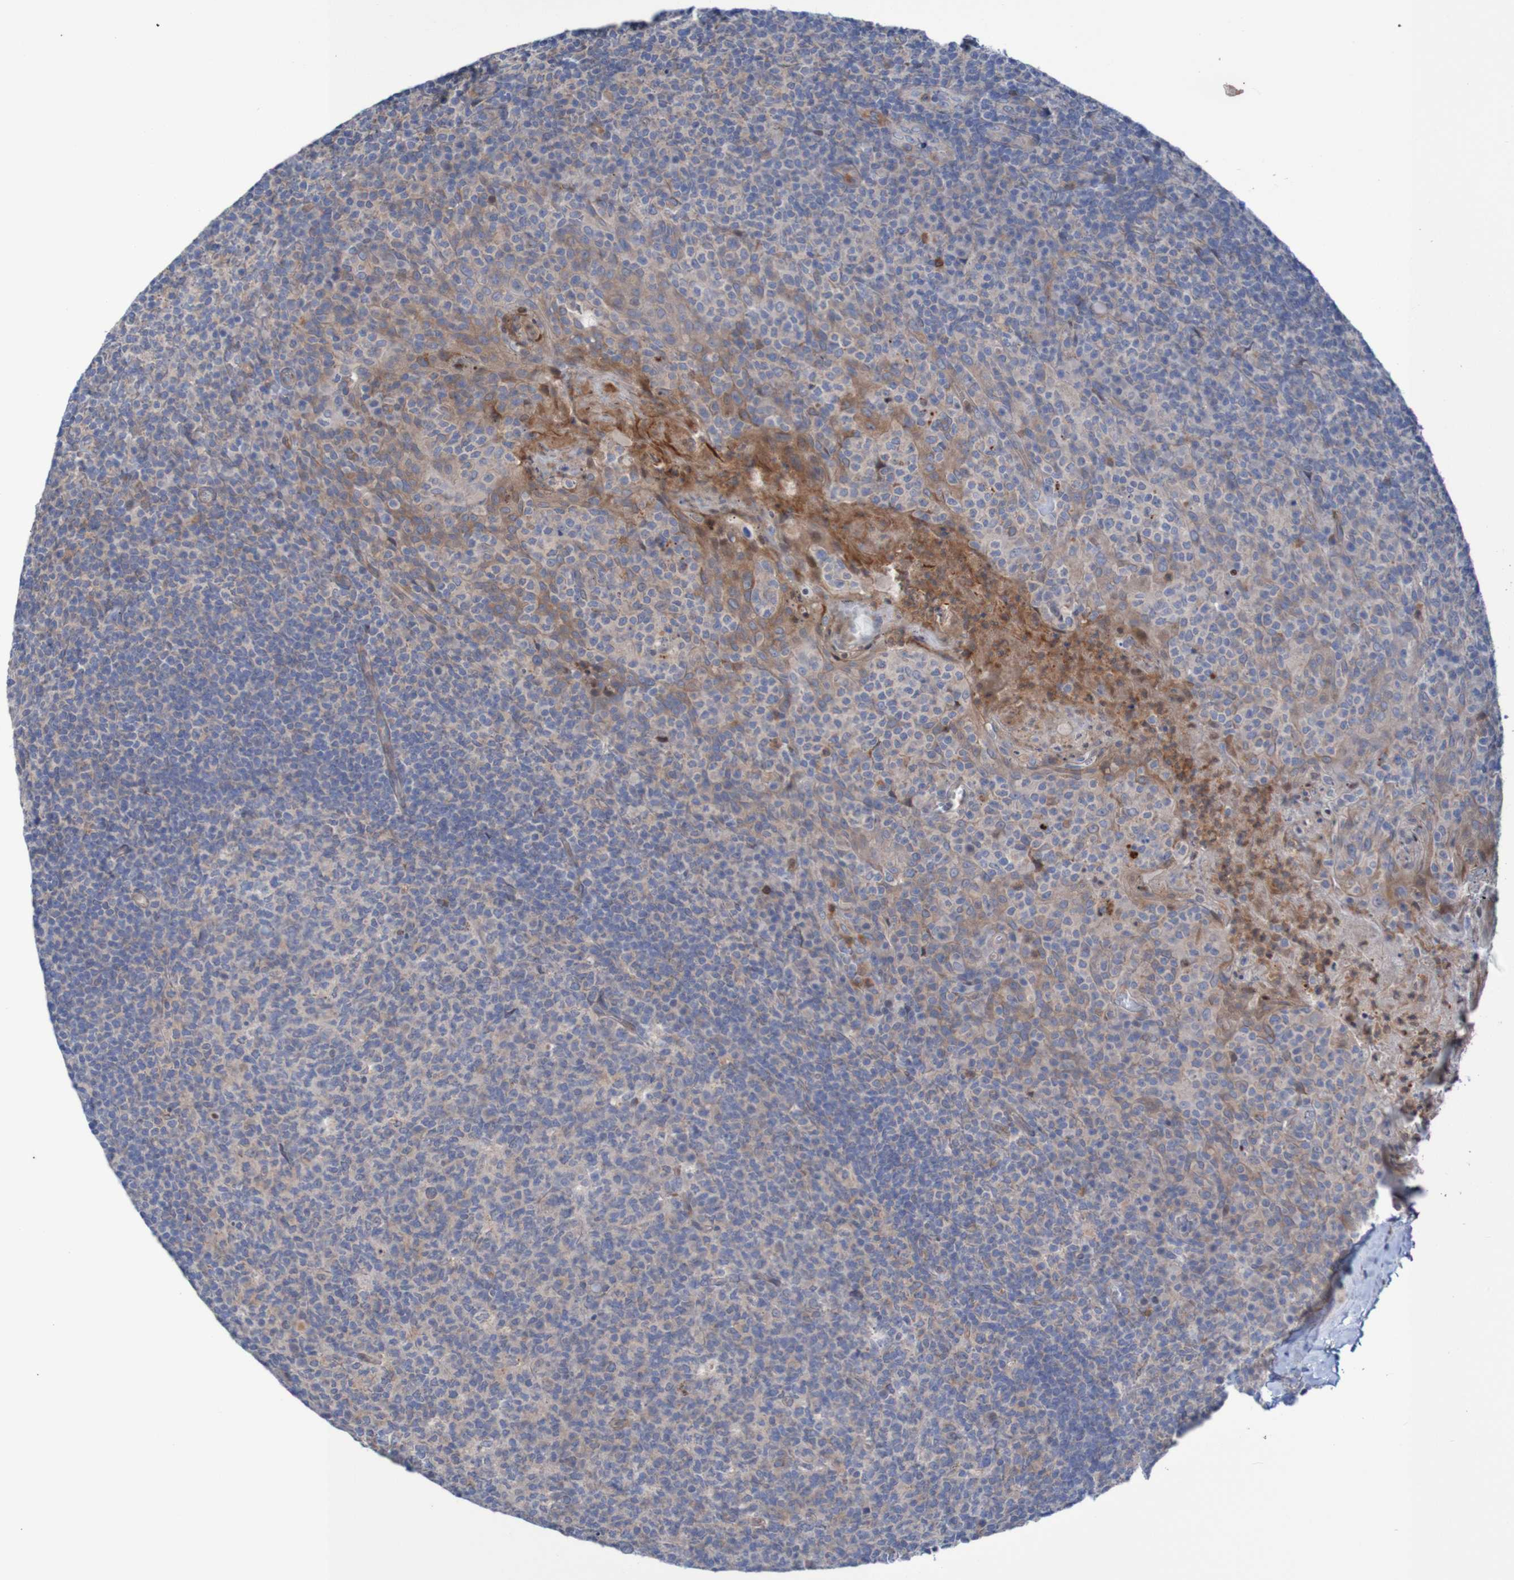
{"staining": {"intensity": "moderate", "quantity": "<25%", "location": "cytoplasmic/membranous"}, "tissue": "tonsil", "cell_type": "Germinal center cells", "image_type": "normal", "snomed": [{"axis": "morphology", "description": "Normal tissue, NOS"}, {"axis": "topography", "description": "Tonsil"}], "caption": "Immunohistochemical staining of normal tonsil exhibits moderate cytoplasmic/membranous protein staining in approximately <25% of germinal center cells.", "gene": "ANGPT4", "patient": {"sex": "male", "age": 17}}